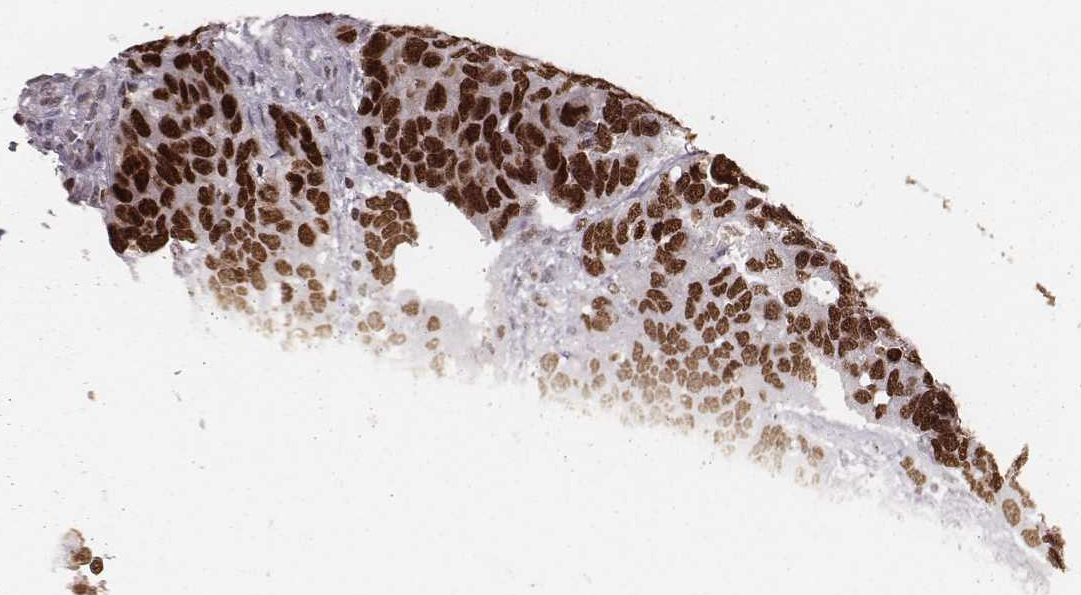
{"staining": {"intensity": "strong", "quantity": ">75%", "location": "nuclear"}, "tissue": "breast cancer", "cell_type": "Tumor cells", "image_type": "cancer", "snomed": [{"axis": "morphology", "description": "Duct carcinoma"}, {"axis": "topography", "description": "Breast"}], "caption": "Human breast infiltrating ductal carcinoma stained for a protein (brown) reveals strong nuclear positive staining in approximately >75% of tumor cells.", "gene": "PARP1", "patient": {"sex": "female", "age": 83}}